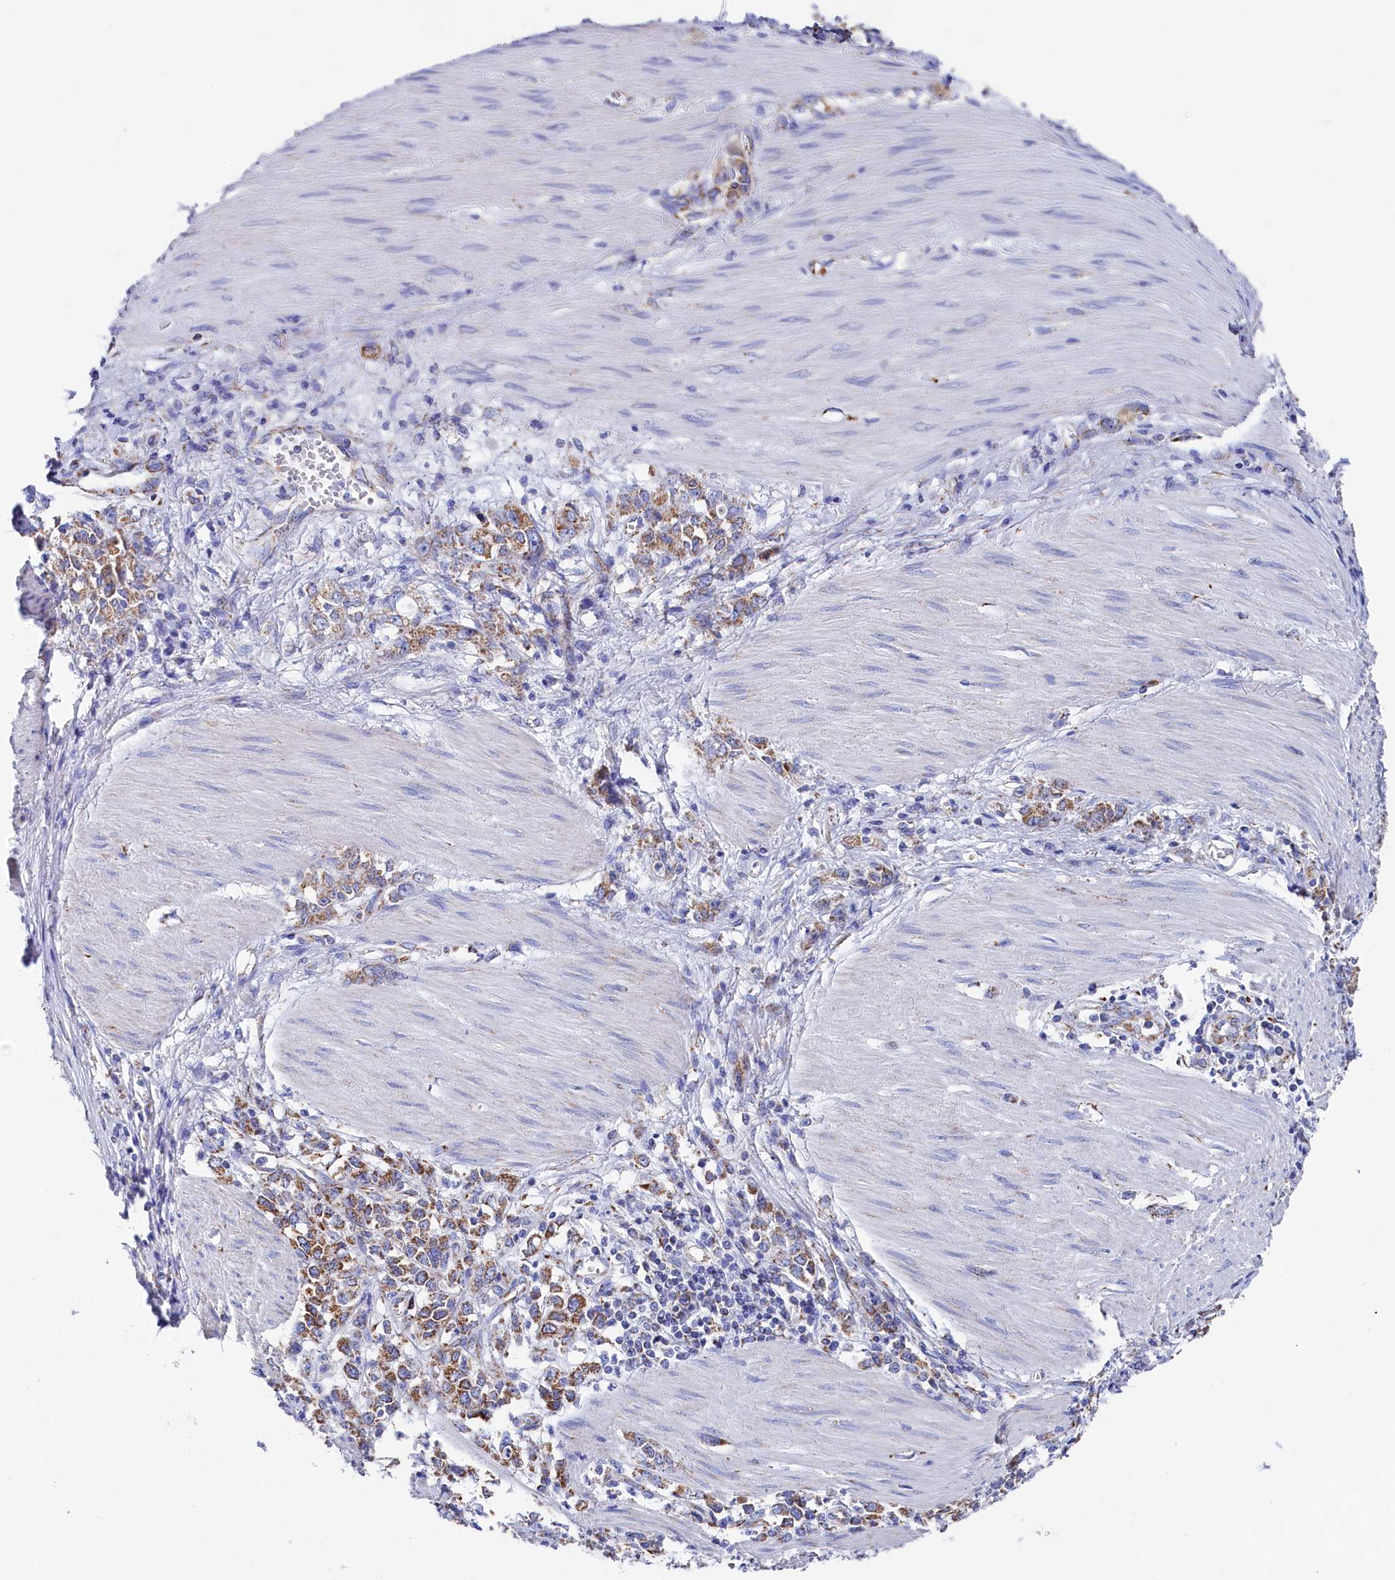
{"staining": {"intensity": "moderate", "quantity": ">75%", "location": "cytoplasmic/membranous"}, "tissue": "stomach cancer", "cell_type": "Tumor cells", "image_type": "cancer", "snomed": [{"axis": "morphology", "description": "Adenocarcinoma, NOS"}, {"axis": "topography", "description": "Stomach"}], "caption": "Protein analysis of stomach cancer (adenocarcinoma) tissue shows moderate cytoplasmic/membranous expression in approximately >75% of tumor cells.", "gene": "MMAB", "patient": {"sex": "female", "age": 76}}